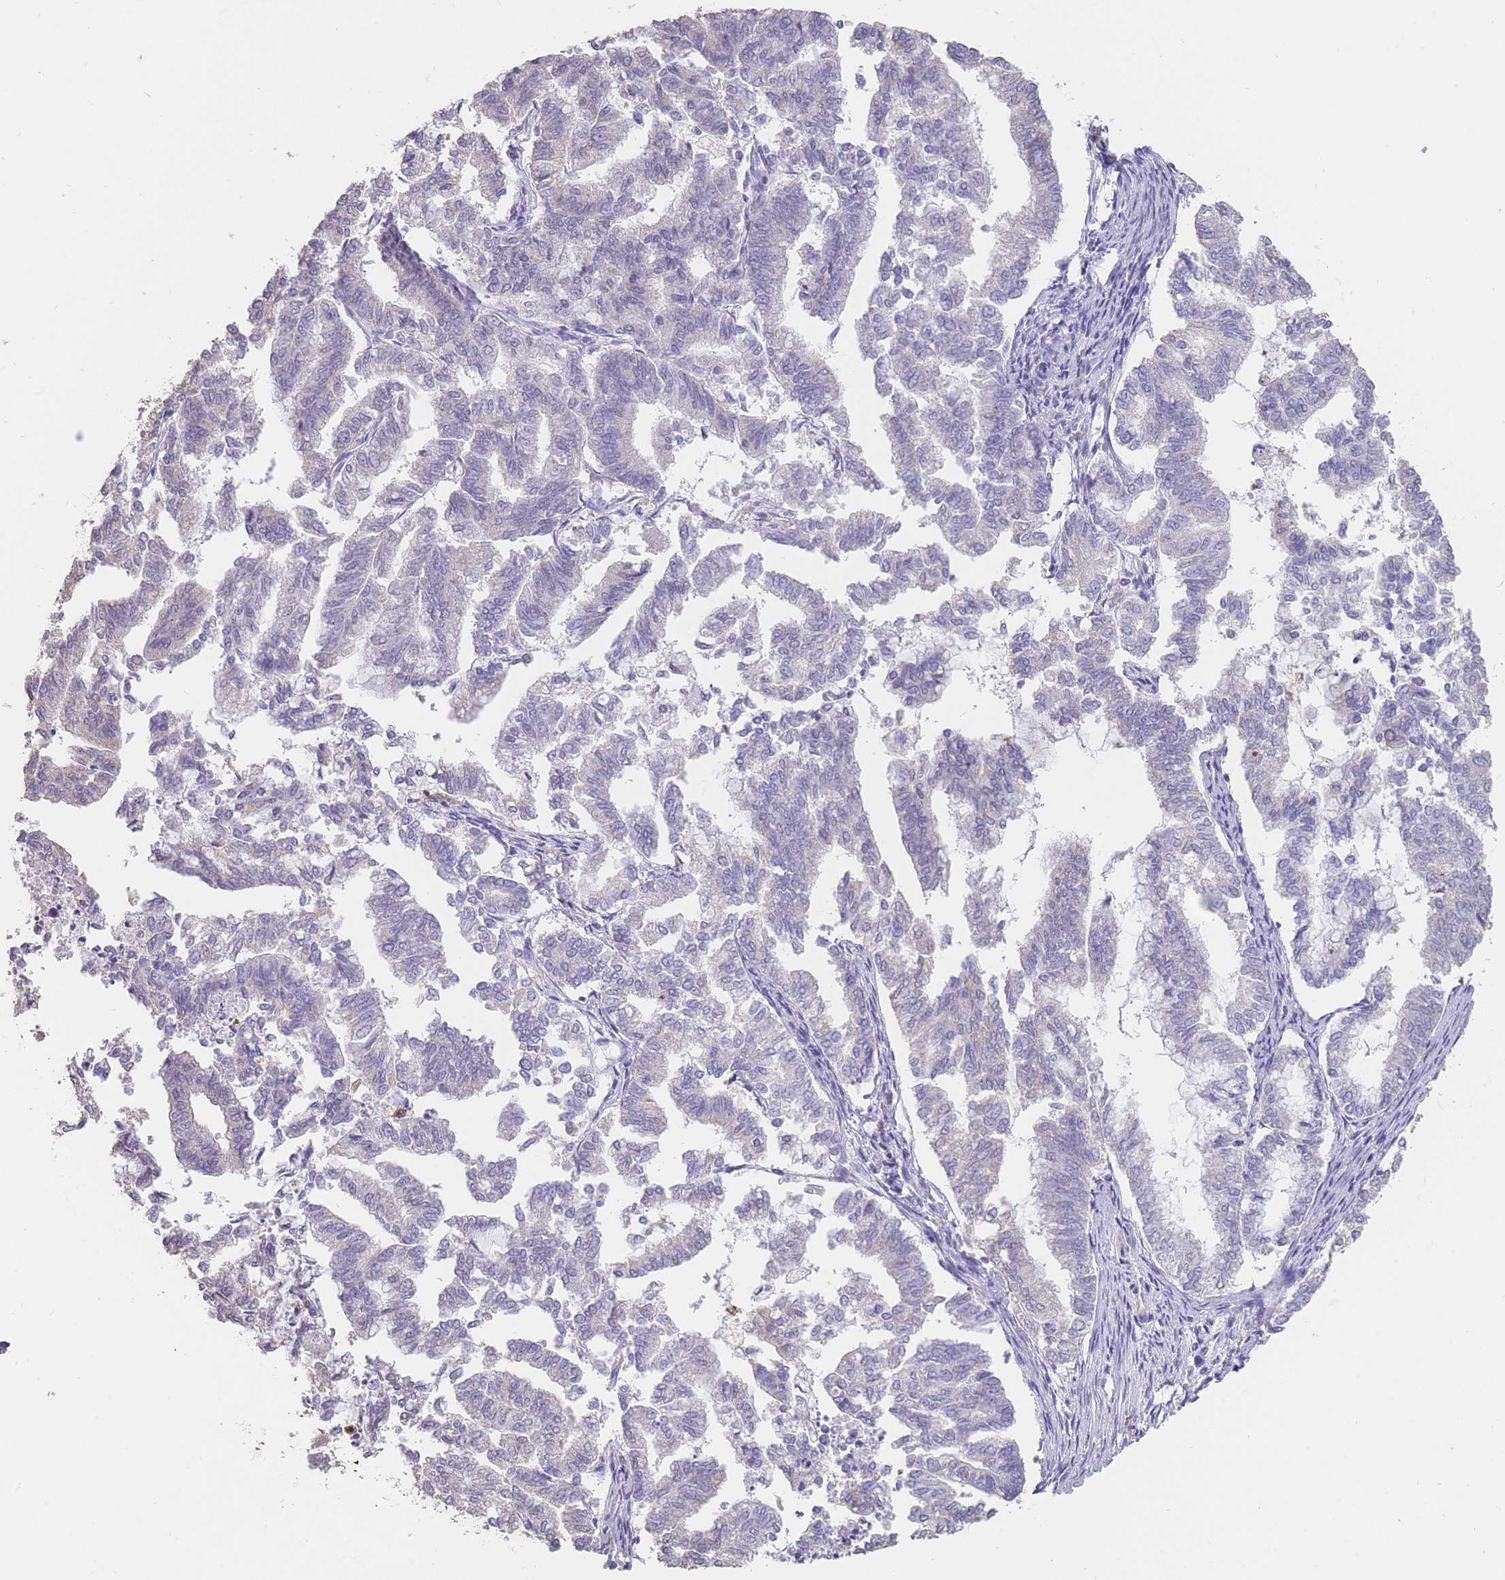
{"staining": {"intensity": "negative", "quantity": "none", "location": "none"}, "tissue": "endometrial cancer", "cell_type": "Tumor cells", "image_type": "cancer", "snomed": [{"axis": "morphology", "description": "Adenocarcinoma, NOS"}, {"axis": "topography", "description": "Endometrium"}], "caption": "This is a histopathology image of immunohistochemistry staining of endometrial cancer, which shows no positivity in tumor cells.", "gene": "CLEC12A", "patient": {"sex": "female", "age": 79}}